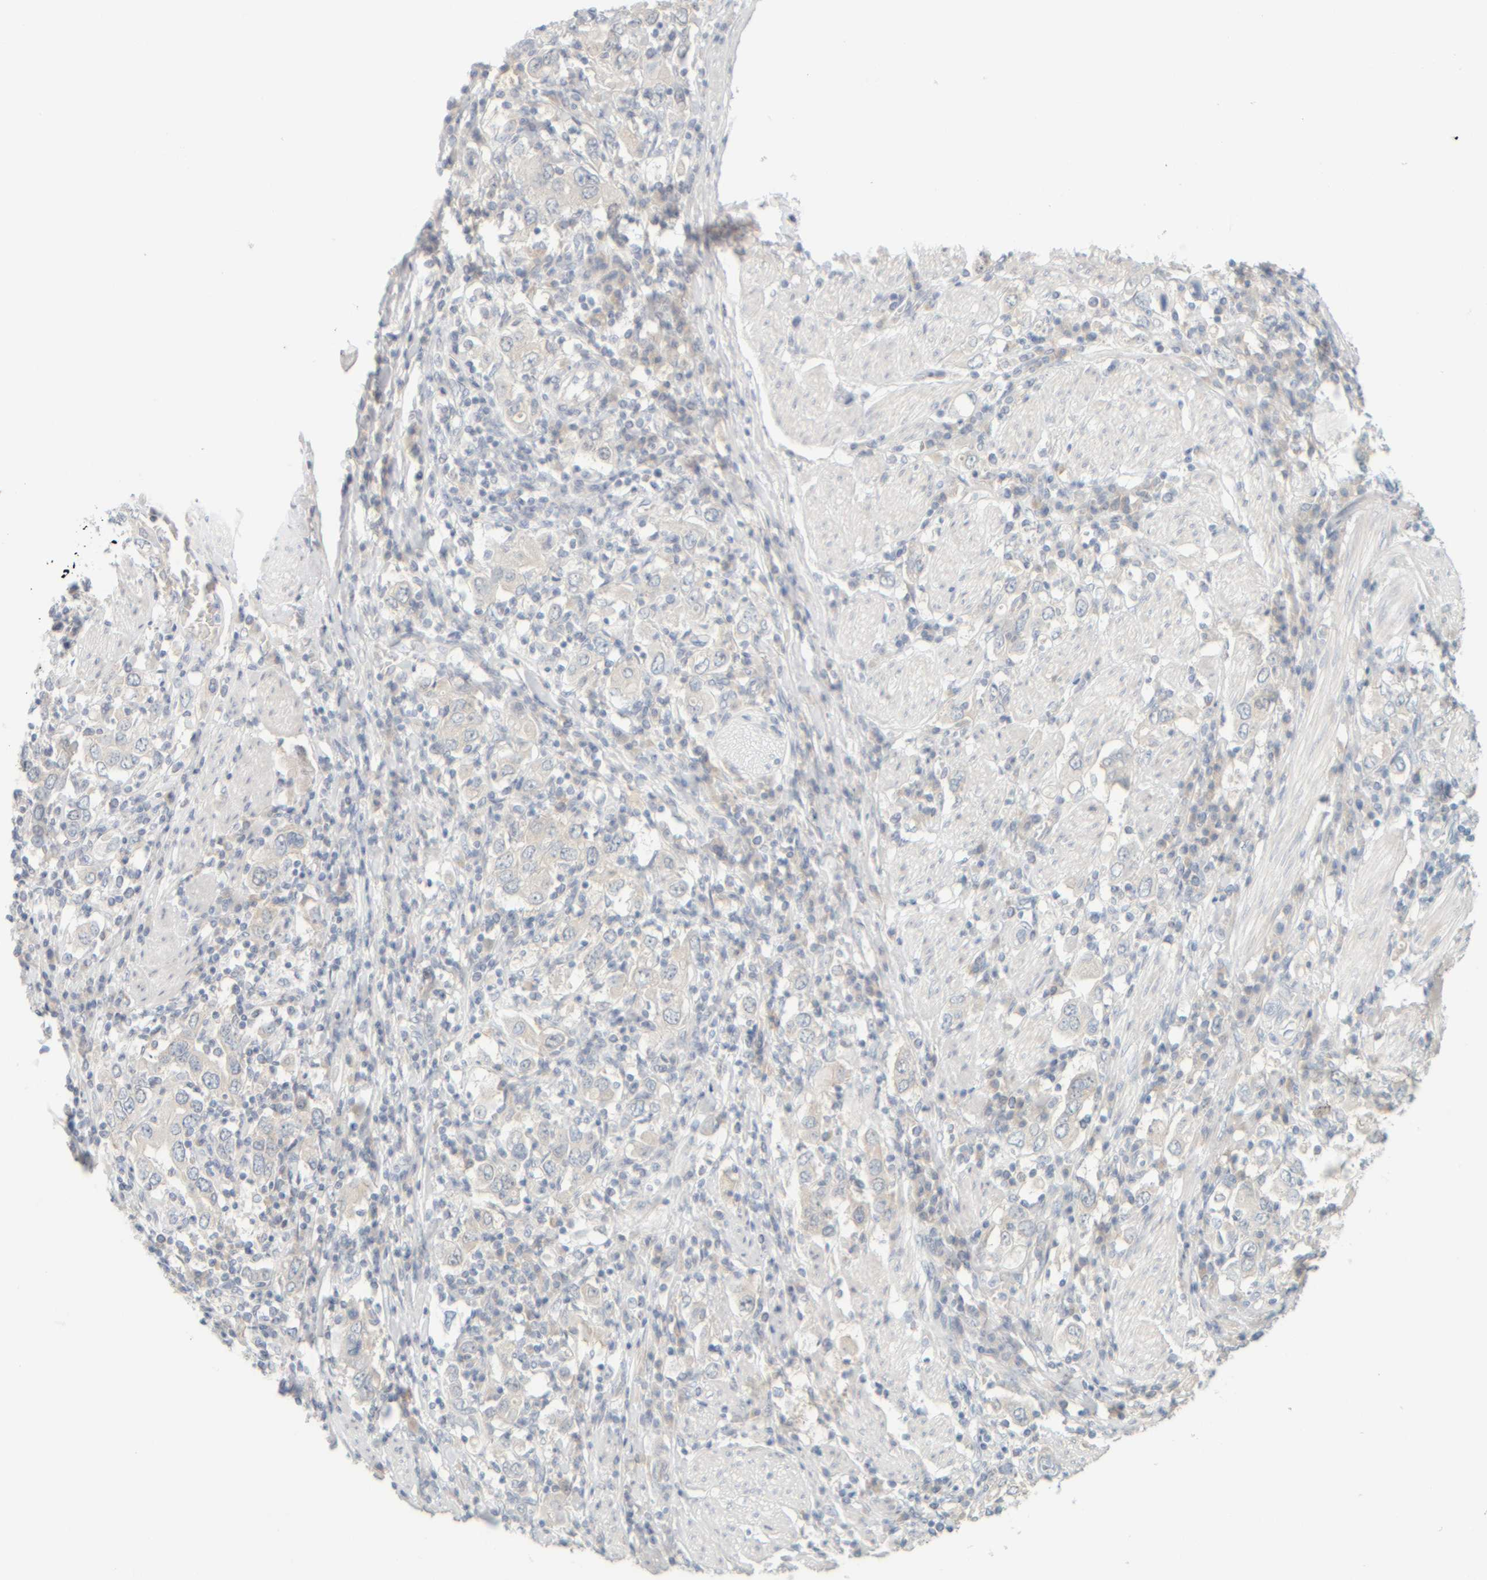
{"staining": {"intensity": "negative", "quantity": "none", "location": "none"}, "tissue": "stomach cancer", "cell_type": "Tumor cells", "image_type": "cancer", "snomed": [{"axis": "morphology", "description": "Adenocarcinoma, NOS"}, {"axis": "topography", "description": "Stomach, upper"}], "caption": "Tumor cells show no significant protein expression in stomach cancer.", "gene": "PTGES3L-AARSD1", "patient": {"sex": "male", "age": 62}}